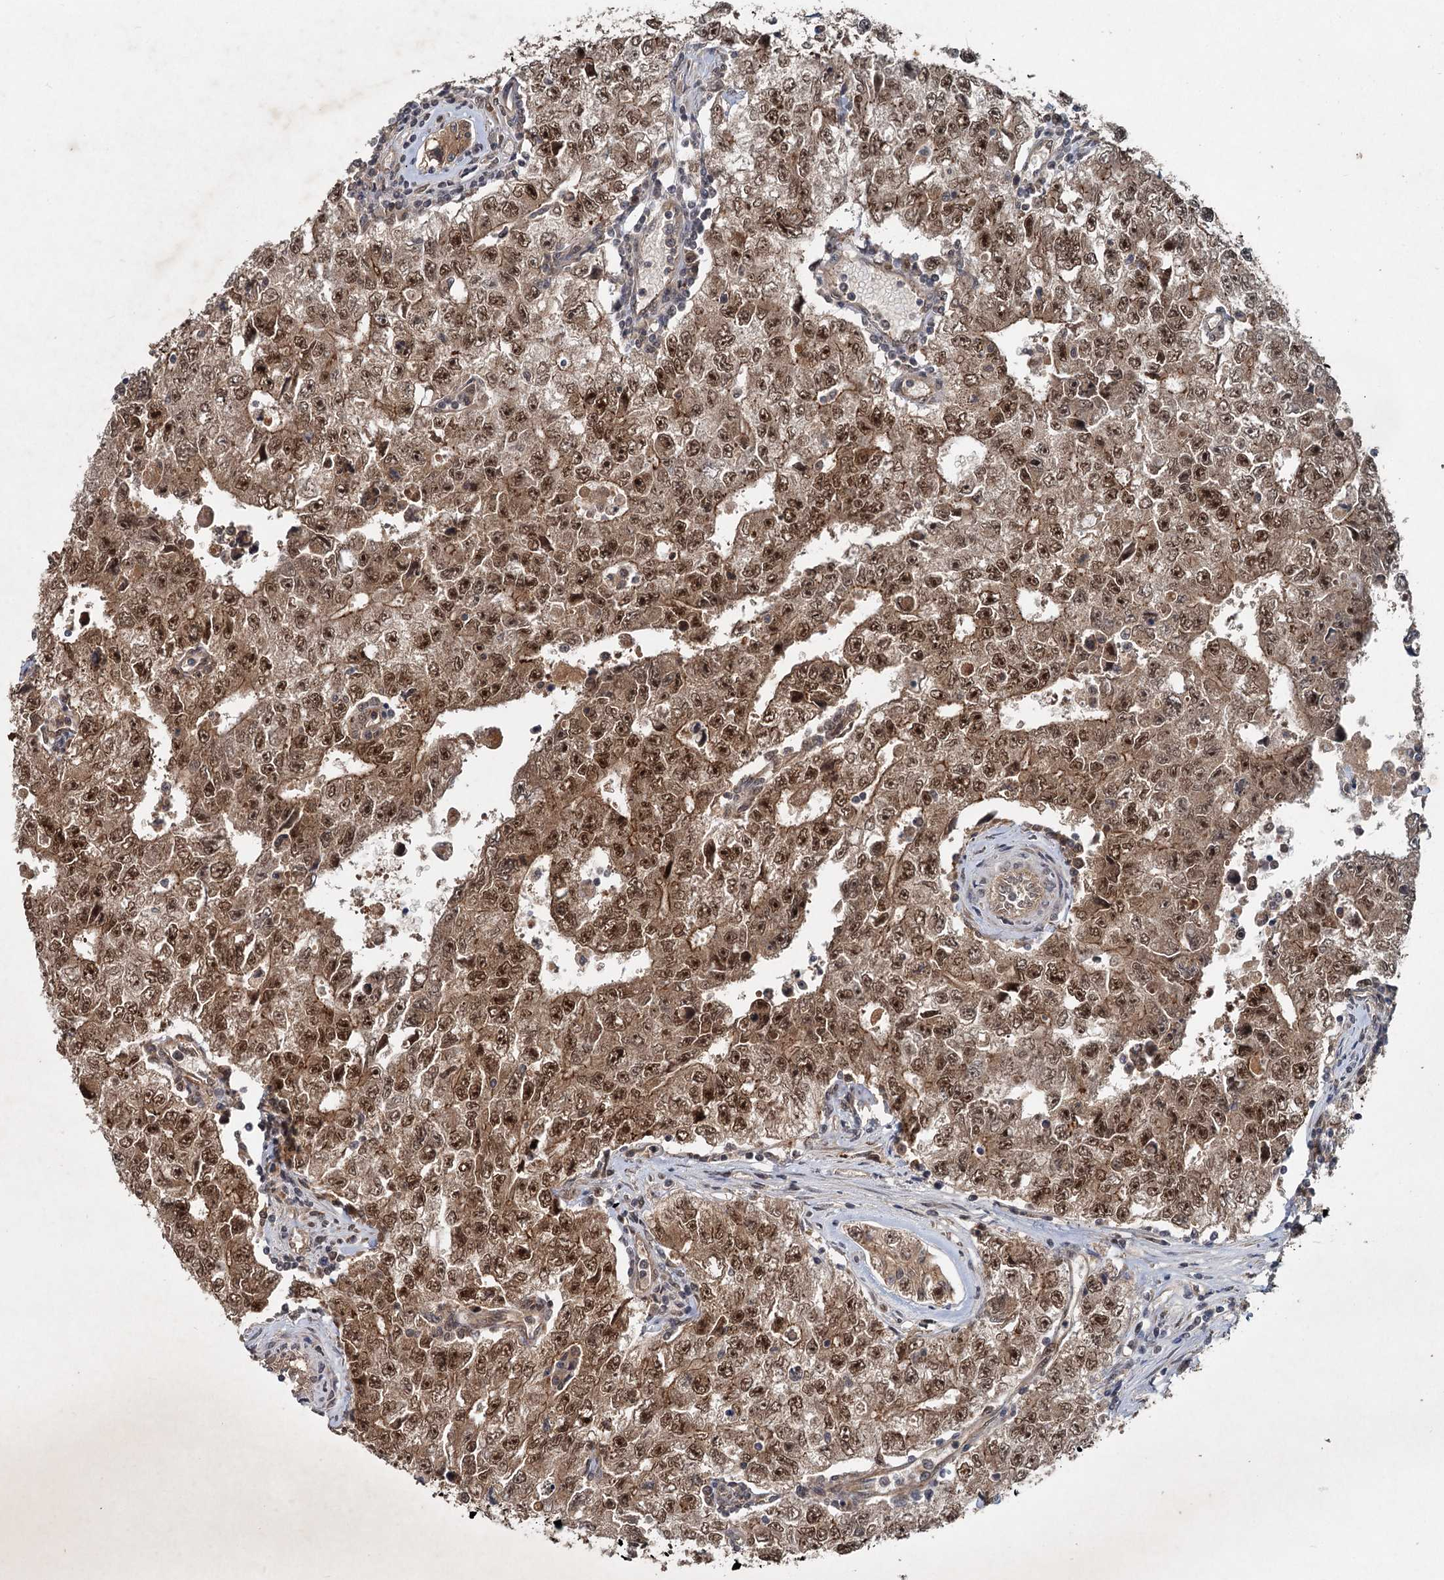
{"staining": {"intensity": "moderate", "quantity": ">75%", "location": "cytoplasmic/membranous,nuclear"}, "tissue": "testis cancer", "cell_type": "Tumor cells", "image_type": "cancer", "snomed": [{"axis": "morphology", "description": "Carcinoma, Embryonal, NOS"}, {"axis": "topography", "description": "Testis"}], "caption": "Embryonal carcinoma (testis) was stained to show a protein in brown. There is medium levels of moderate cytoplasmic/membranous and nuclear staining in about >75% of tumor cells.", "gene": "RITA1", "patient": {"sex": "male", "age": 17}}